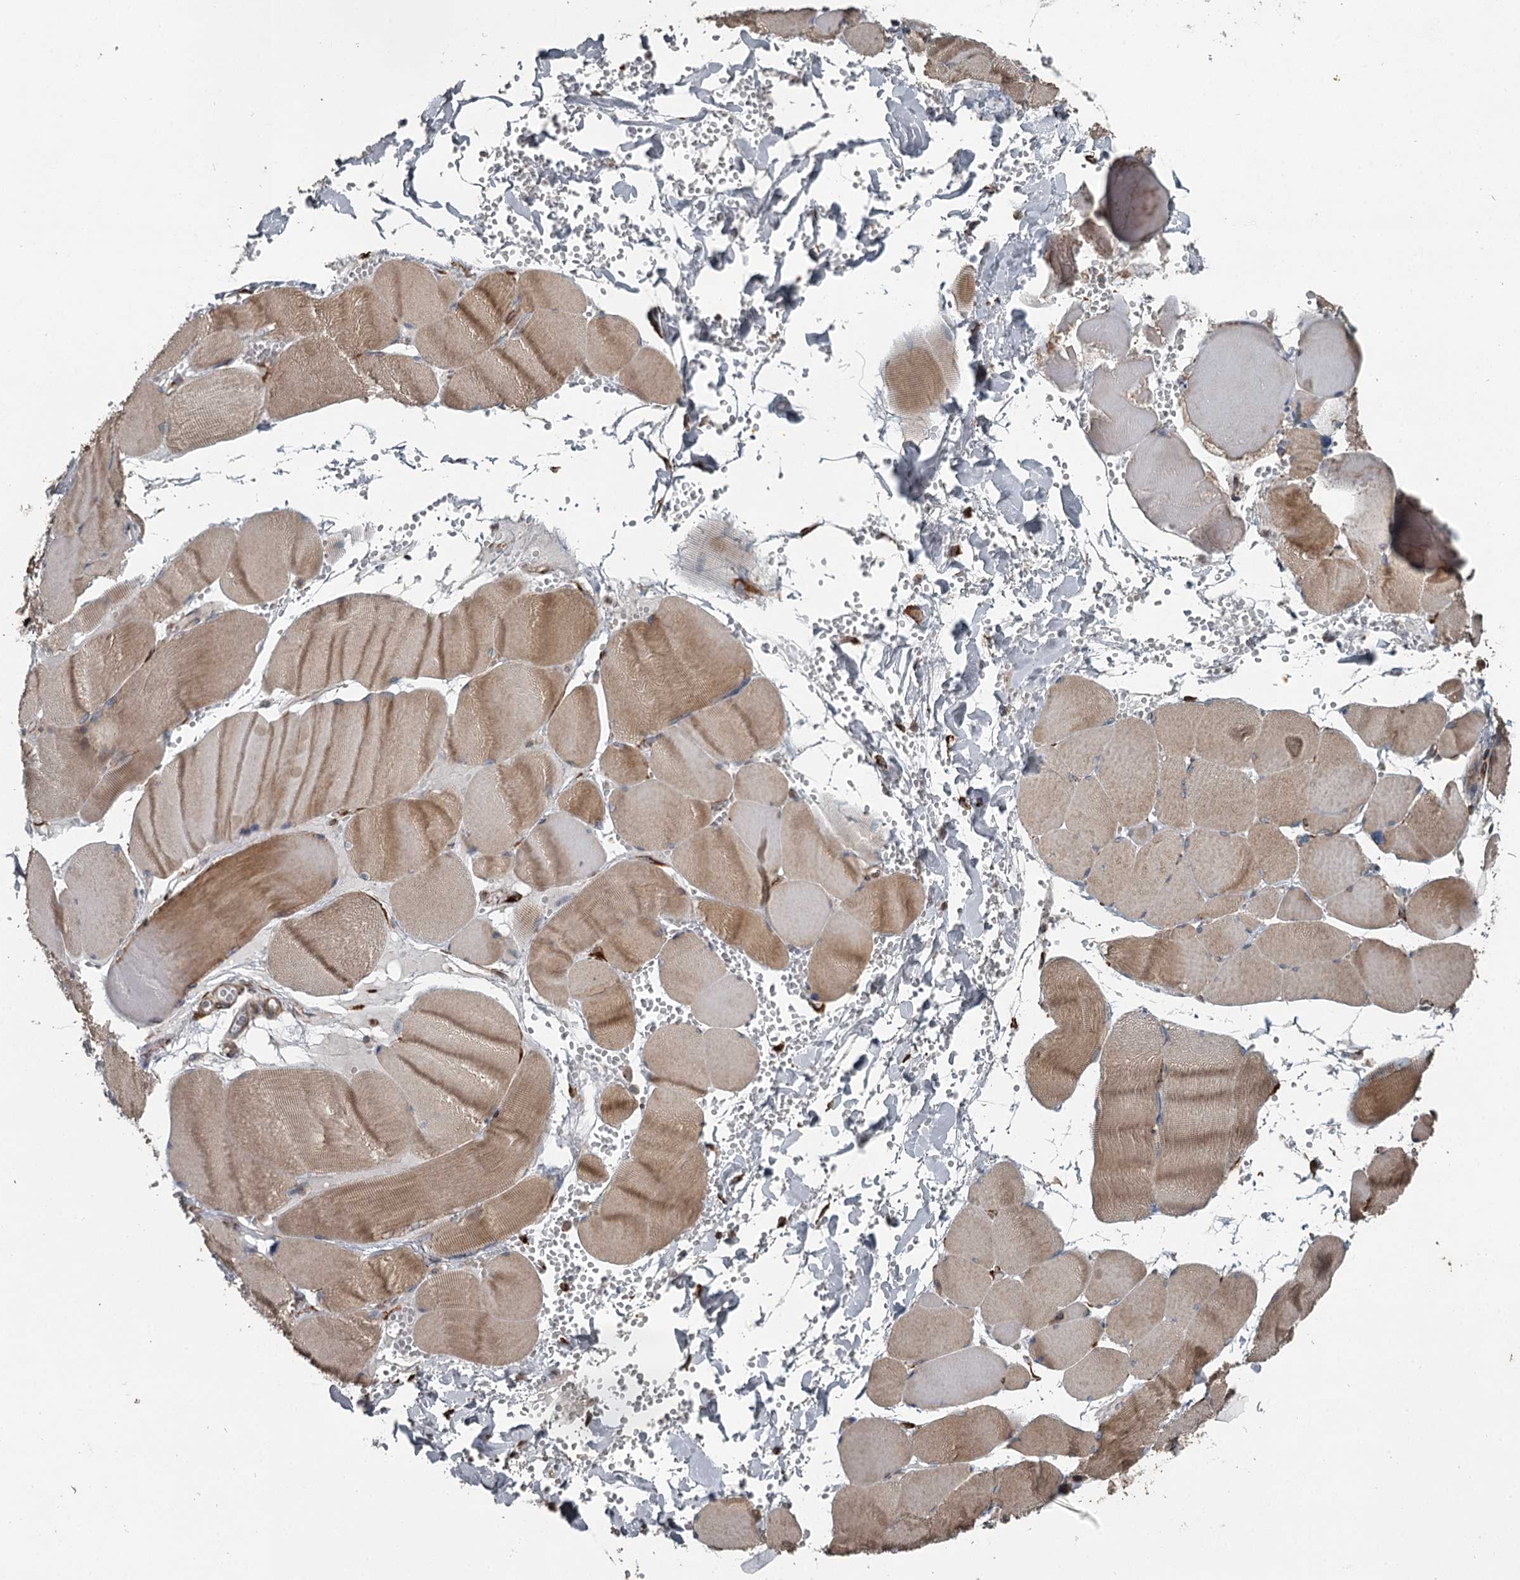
{"staining": {"intensity": "negative", "quantity": "none", "location": "none"}, "tissue": "adipose tissue", "cell_type": "Adipocytes", "image_type": "normal", "snomed": [{"axis": "morphology", "description": "Normal tissue, NOS"}, {"axis": "topography", "description": "Skeletal muscle"}, {"axis": "topography", "description": "Peripheral nerve tissue"}], "caption": "The histopathology image displays no significant staining in adipocytes of adipose tissue.", "gene": "RASSF8", "patient": {"sex": "female", "age": 55}}